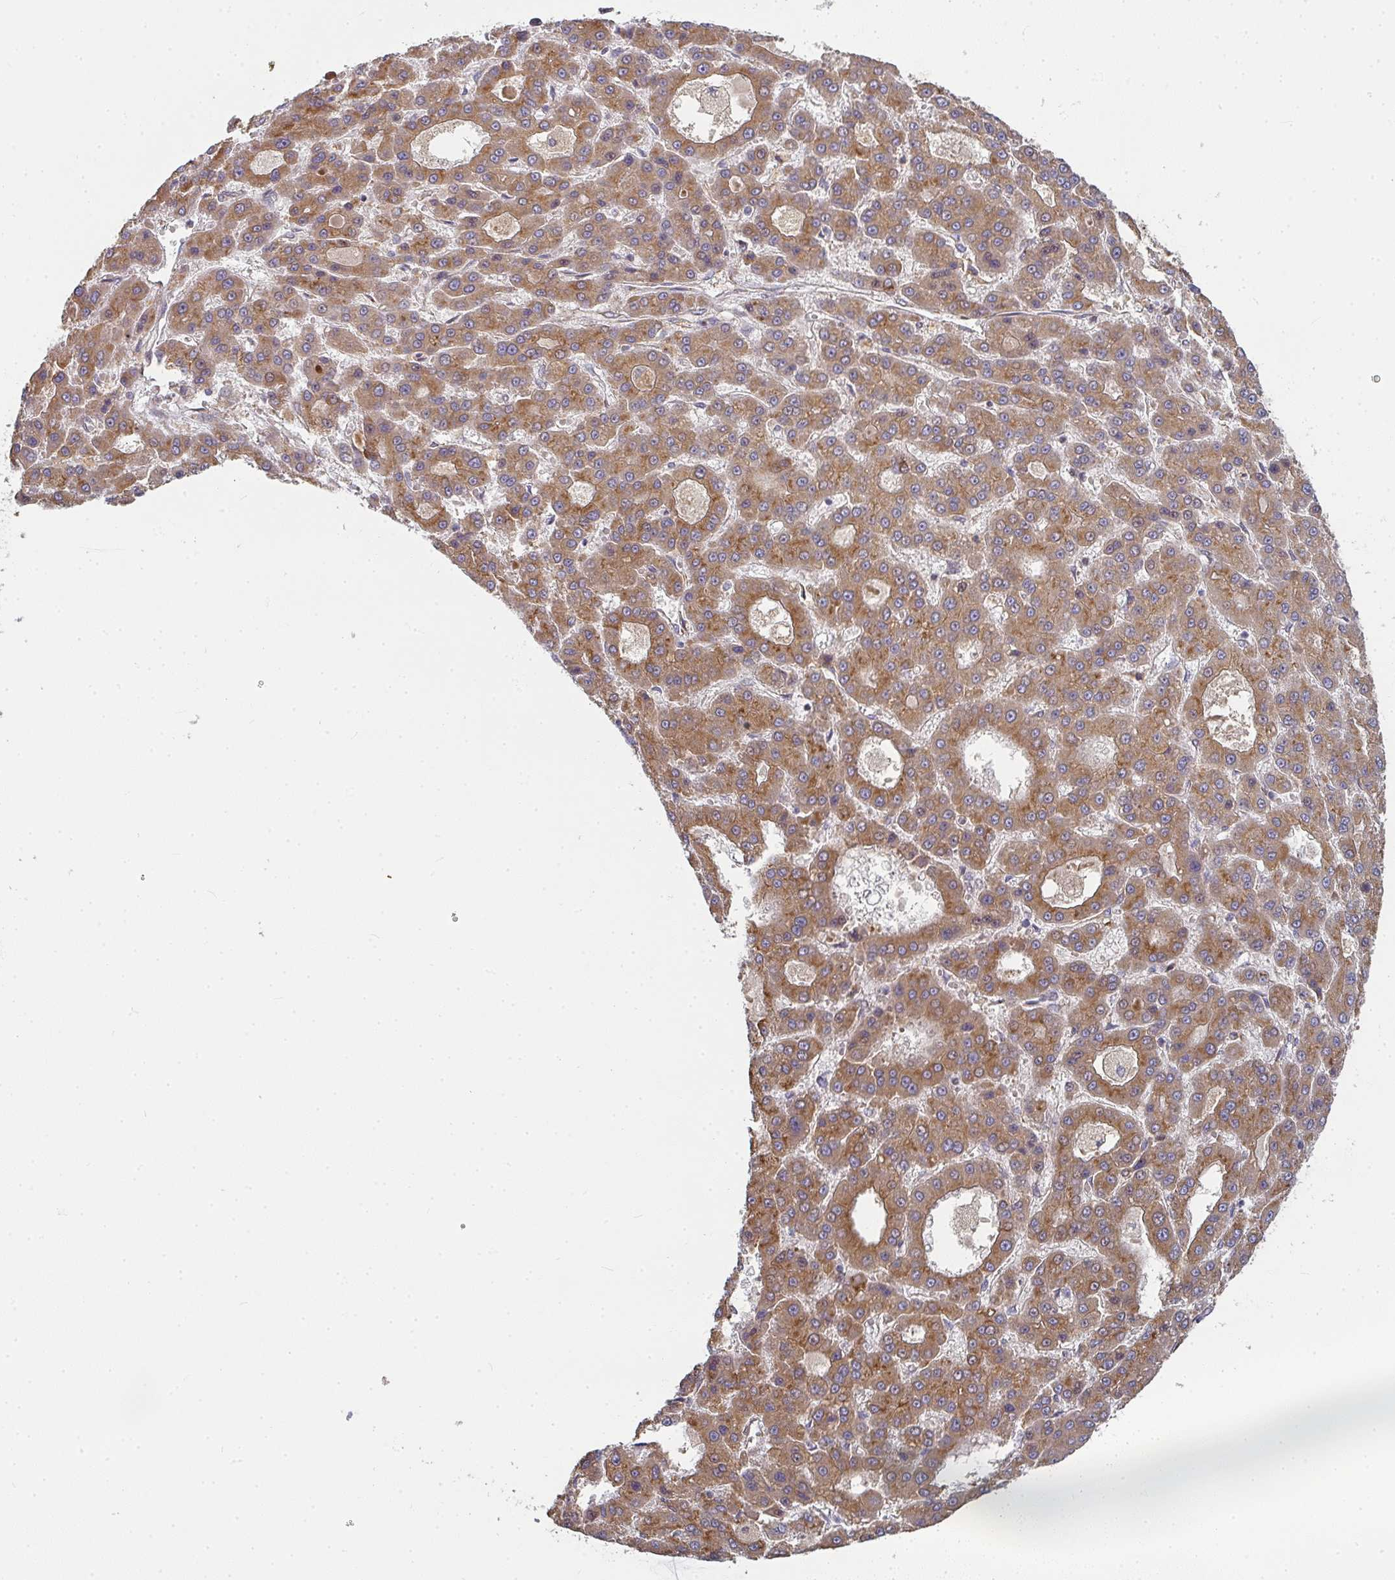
{"staining": {"intensity": "strong", "quantity": ">75%", "location": "cytoplasmic/membranous"}, "tissue": "liver cancer", "cell_type": "Tumor cells", "image_type": "cancer", "snomed": [{"axis": "morphology", "description": "Carcinoma, Hepatocellular, NOS"}, {"axis": "topography", "description": "Liver"}], "caption": "Human hepatocellular carcinoma (liver) stained with a brown dye demonstrates strong cytoplasmic/membranous positive staining in about >75% of tumor cells.", "gene": "RHEBL1", "patient": {"sex": "male", "age": 70}}